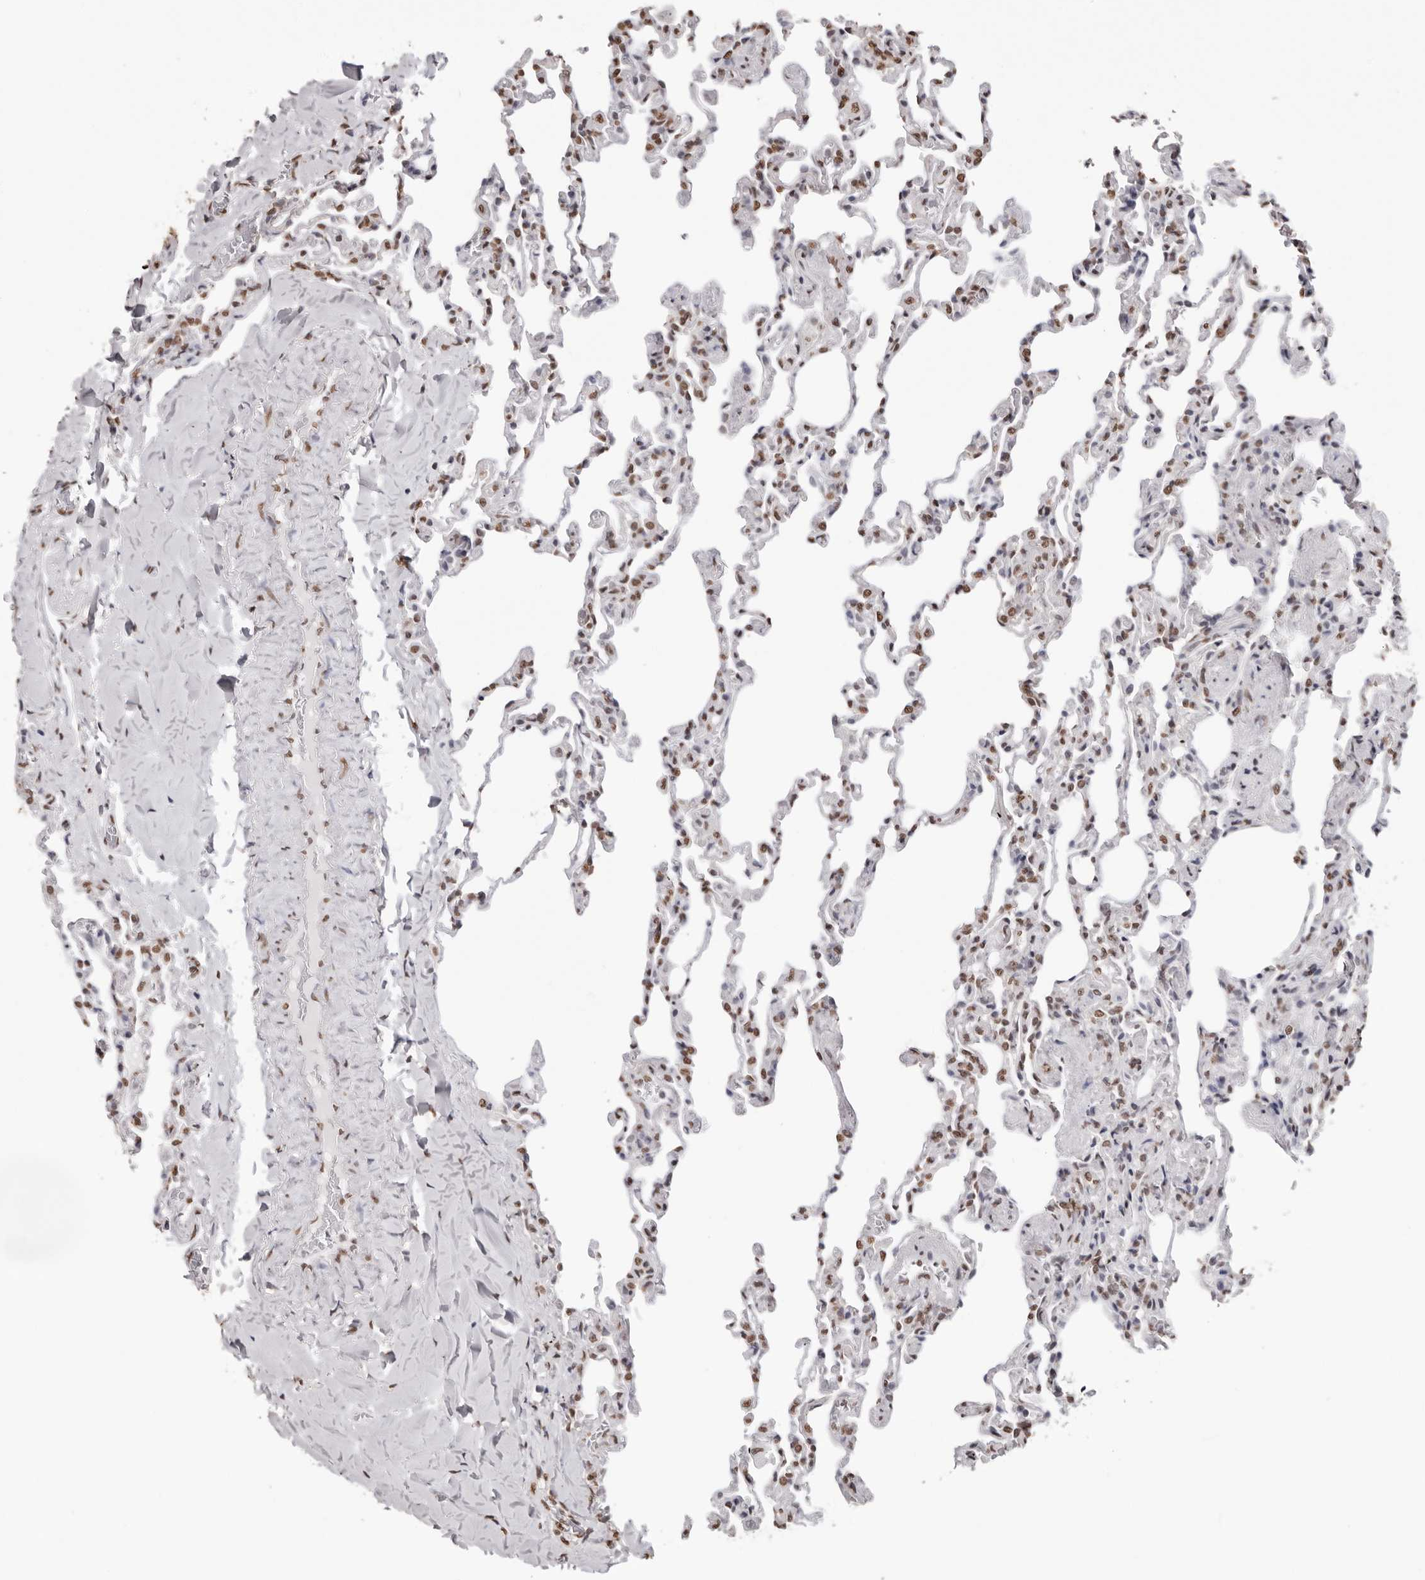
{"staining": {"intensity": "moderate", "quantity": ">75%", "location": "nuclear"}, "tissue": "lung", "cell_type": "Alveolar cells", "image_type": "normal", "snomed": [{"axis": "morphology", "description": "Normal tissue, NOS"}, {"axis": "topography", "description": "Lung"}], "caption": "DAB immunohistochemical staining of benign human lung displays moderate nuclear protein expression in approximately >75% of alveolar cells.", "gene": "OLIG3", "patient": {"sex": "male", "age": 20}}